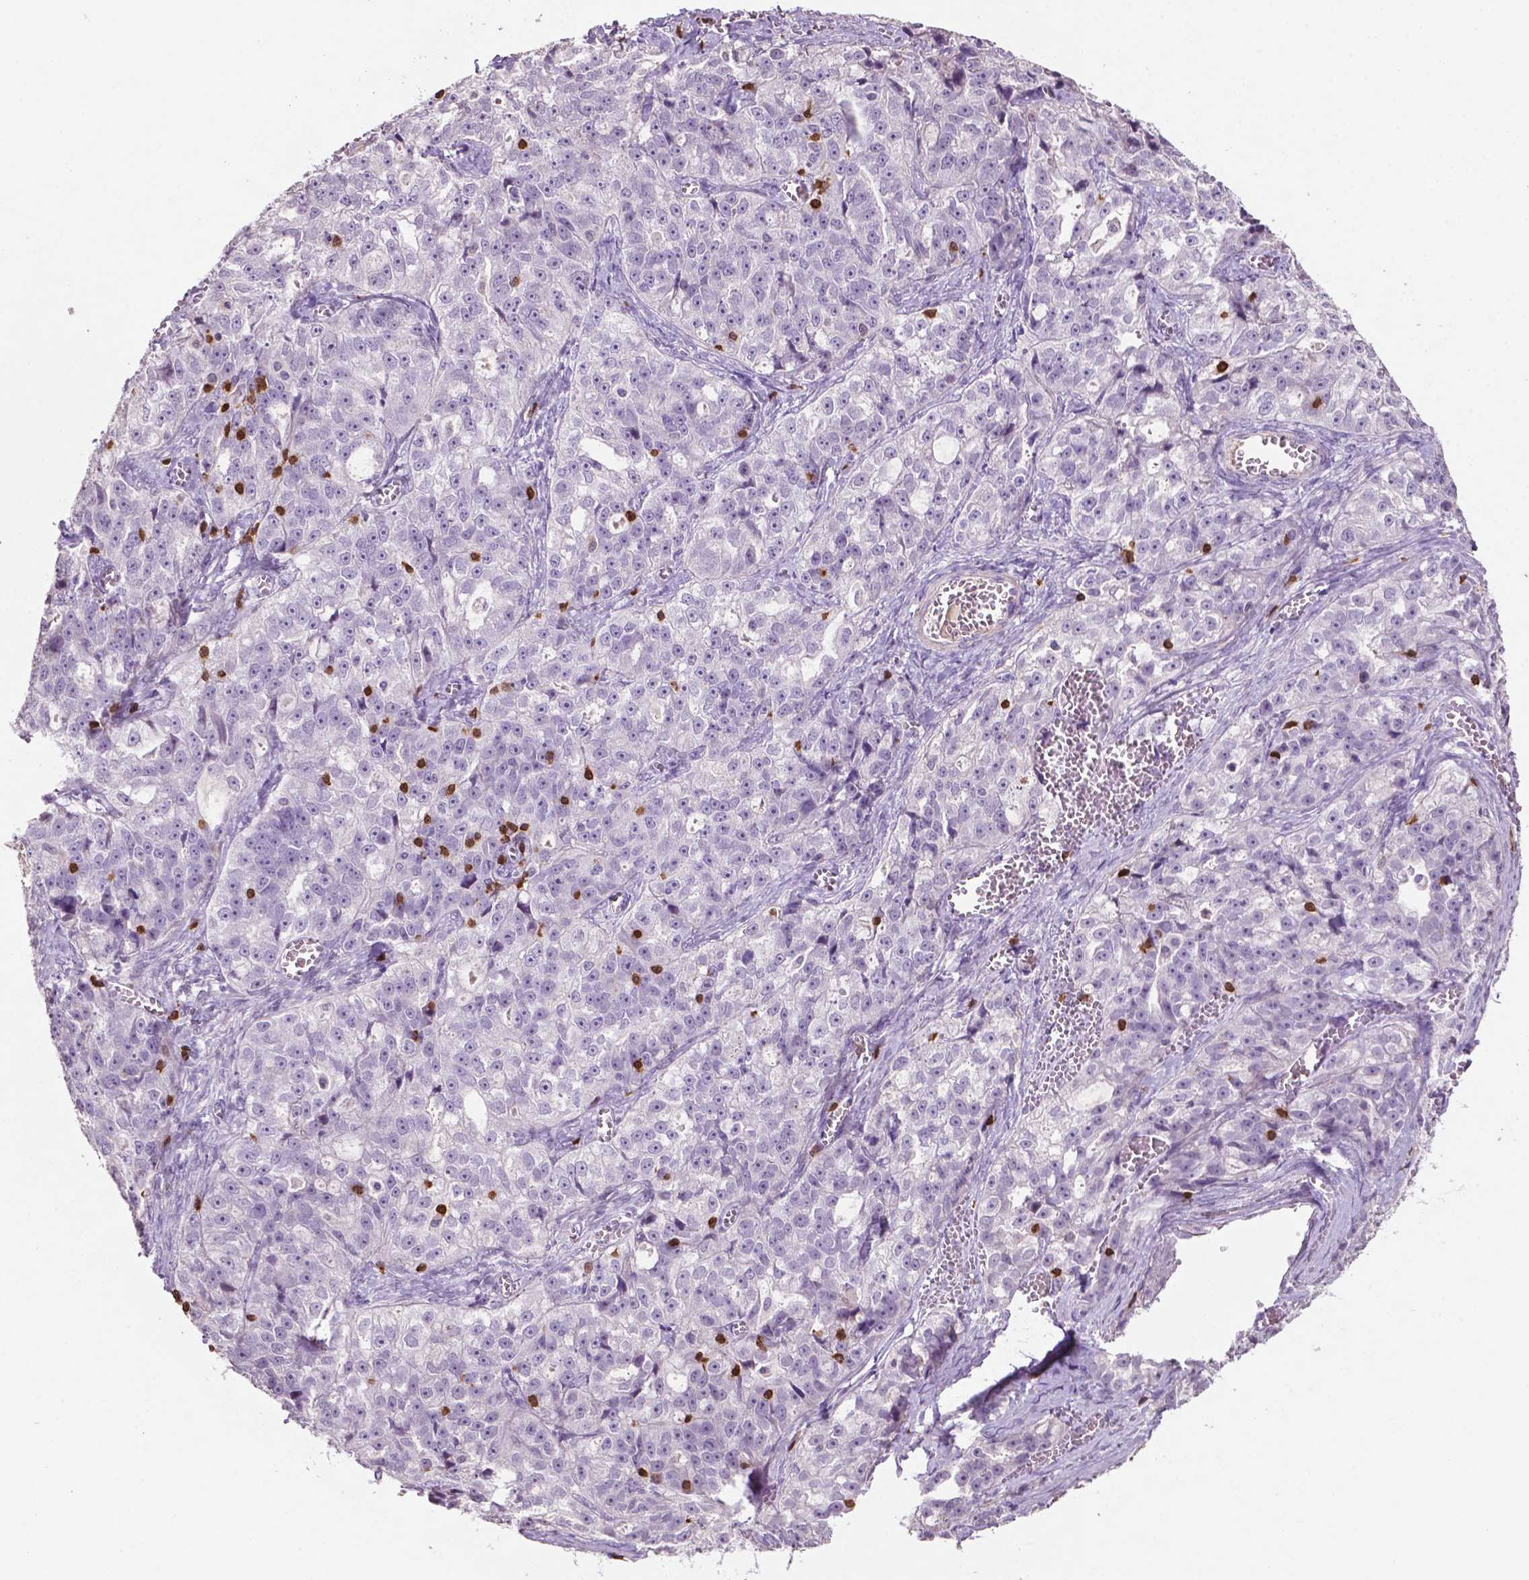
{"staining": {"intensity": "negative", "quantity": "none", "location": "none"}, "tissue": "ovarian cancer", "cell_type": "Tumor cells", "image_type": "cancer", "snomed": [{"axis": "morphology", "description": "Cystadenocarcinoma, serous, NOS"}, {"axis": "topography", "description": "Ovary"}], "caption": "An image of ovarian cancer (serous cystadenocarcinoma) stained for a protein shows no brown staining in tumor cells.", "gene": "TBC1D10C", "patient": {"sex": "female", "age": 51}}